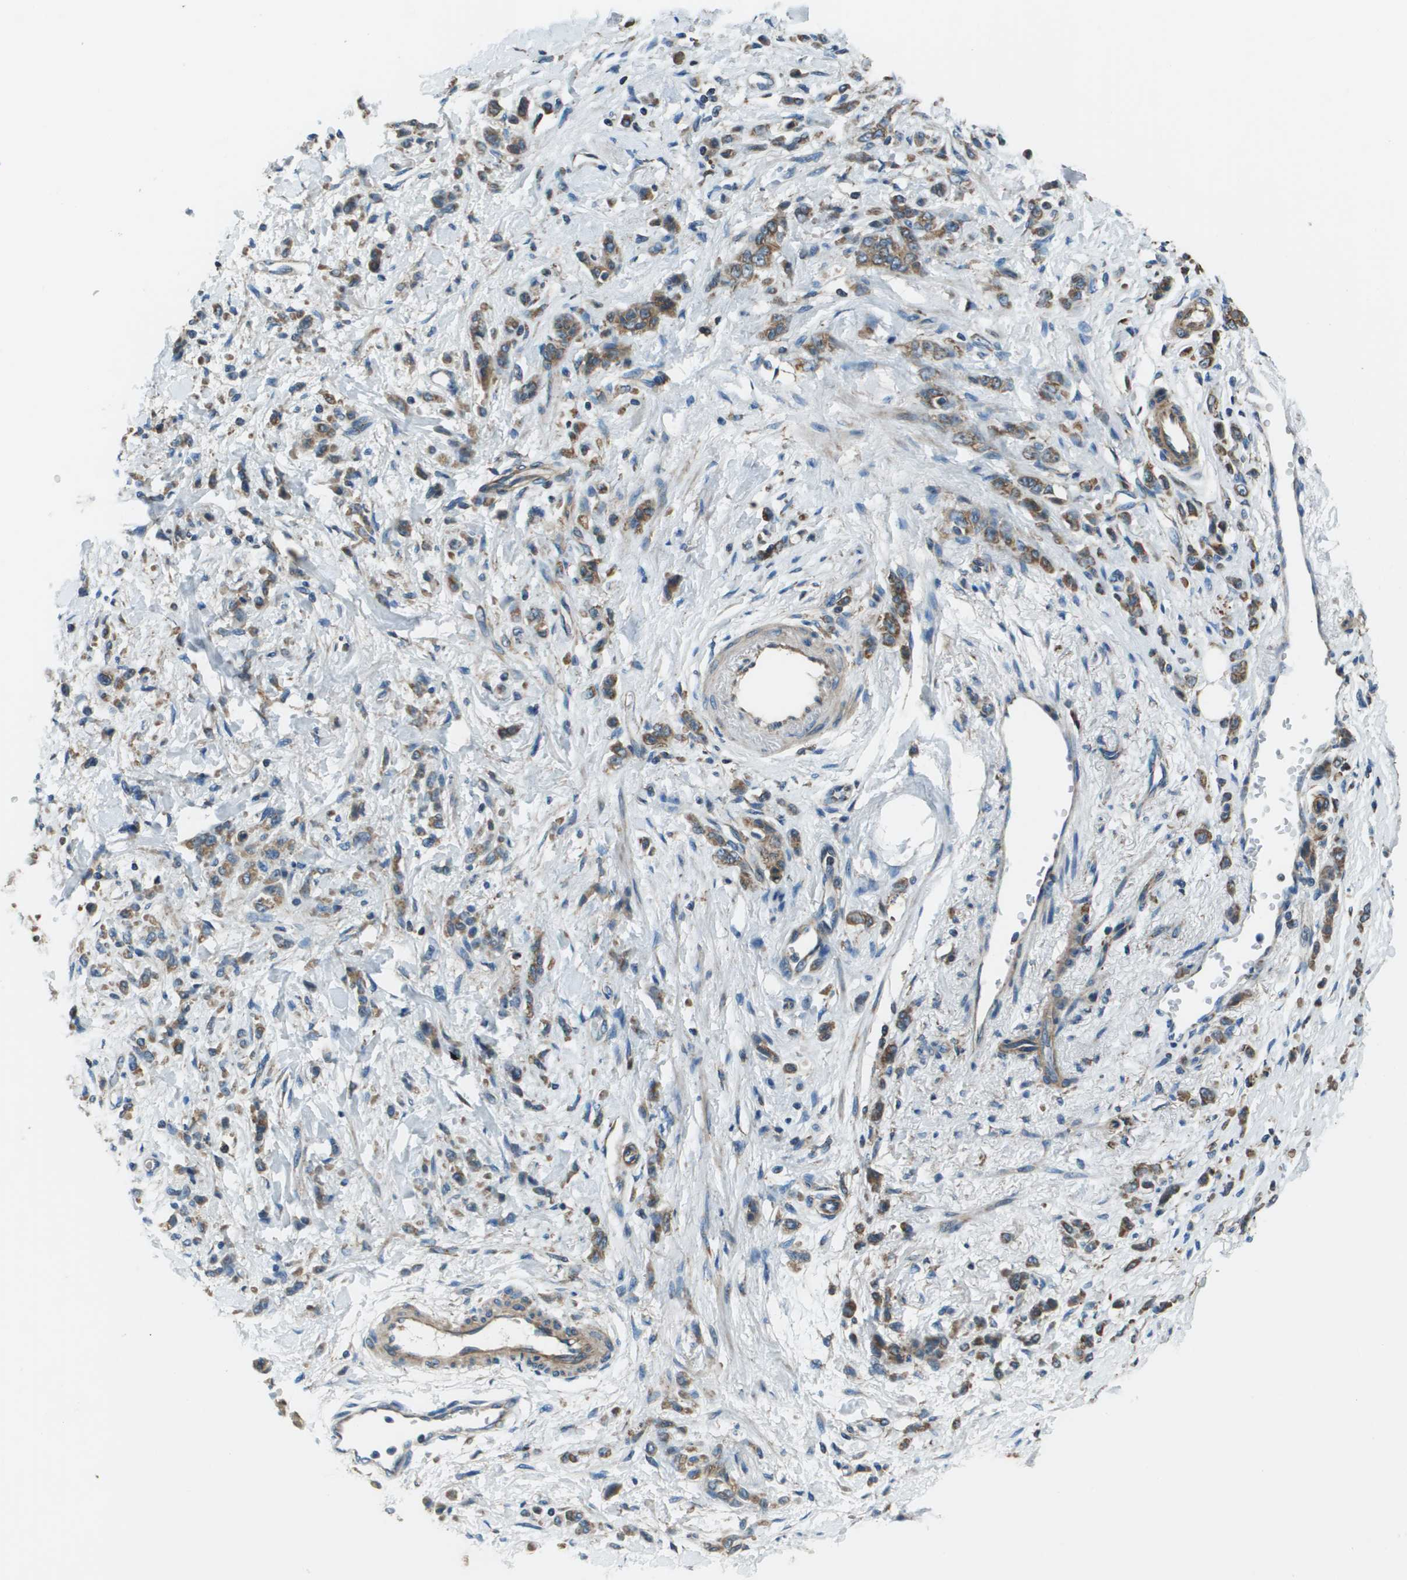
{"staining": {"intensity": "moderate", "quantity": "<25%", "location": "cytoplasmic/membranous"}, "tissue": "stomach cancer", "cell_type": "Tumor cells", "image_type": "cancer", "snomed": [{"axis": "morphology", "description": "Normal tissue, NOS"}, {"axis": "morphology", "description": "Adenocarcinoma, NOS"}, {"axis": "topography", "description": "Stomach"}], "caption": "Stomach adenocarcinoma stained for a protein reveals moderate cytoplasmic/membranous positivity in tumor cells.", "gene": "TMEM51", "patient": {"sex": "male", "age": 82}}